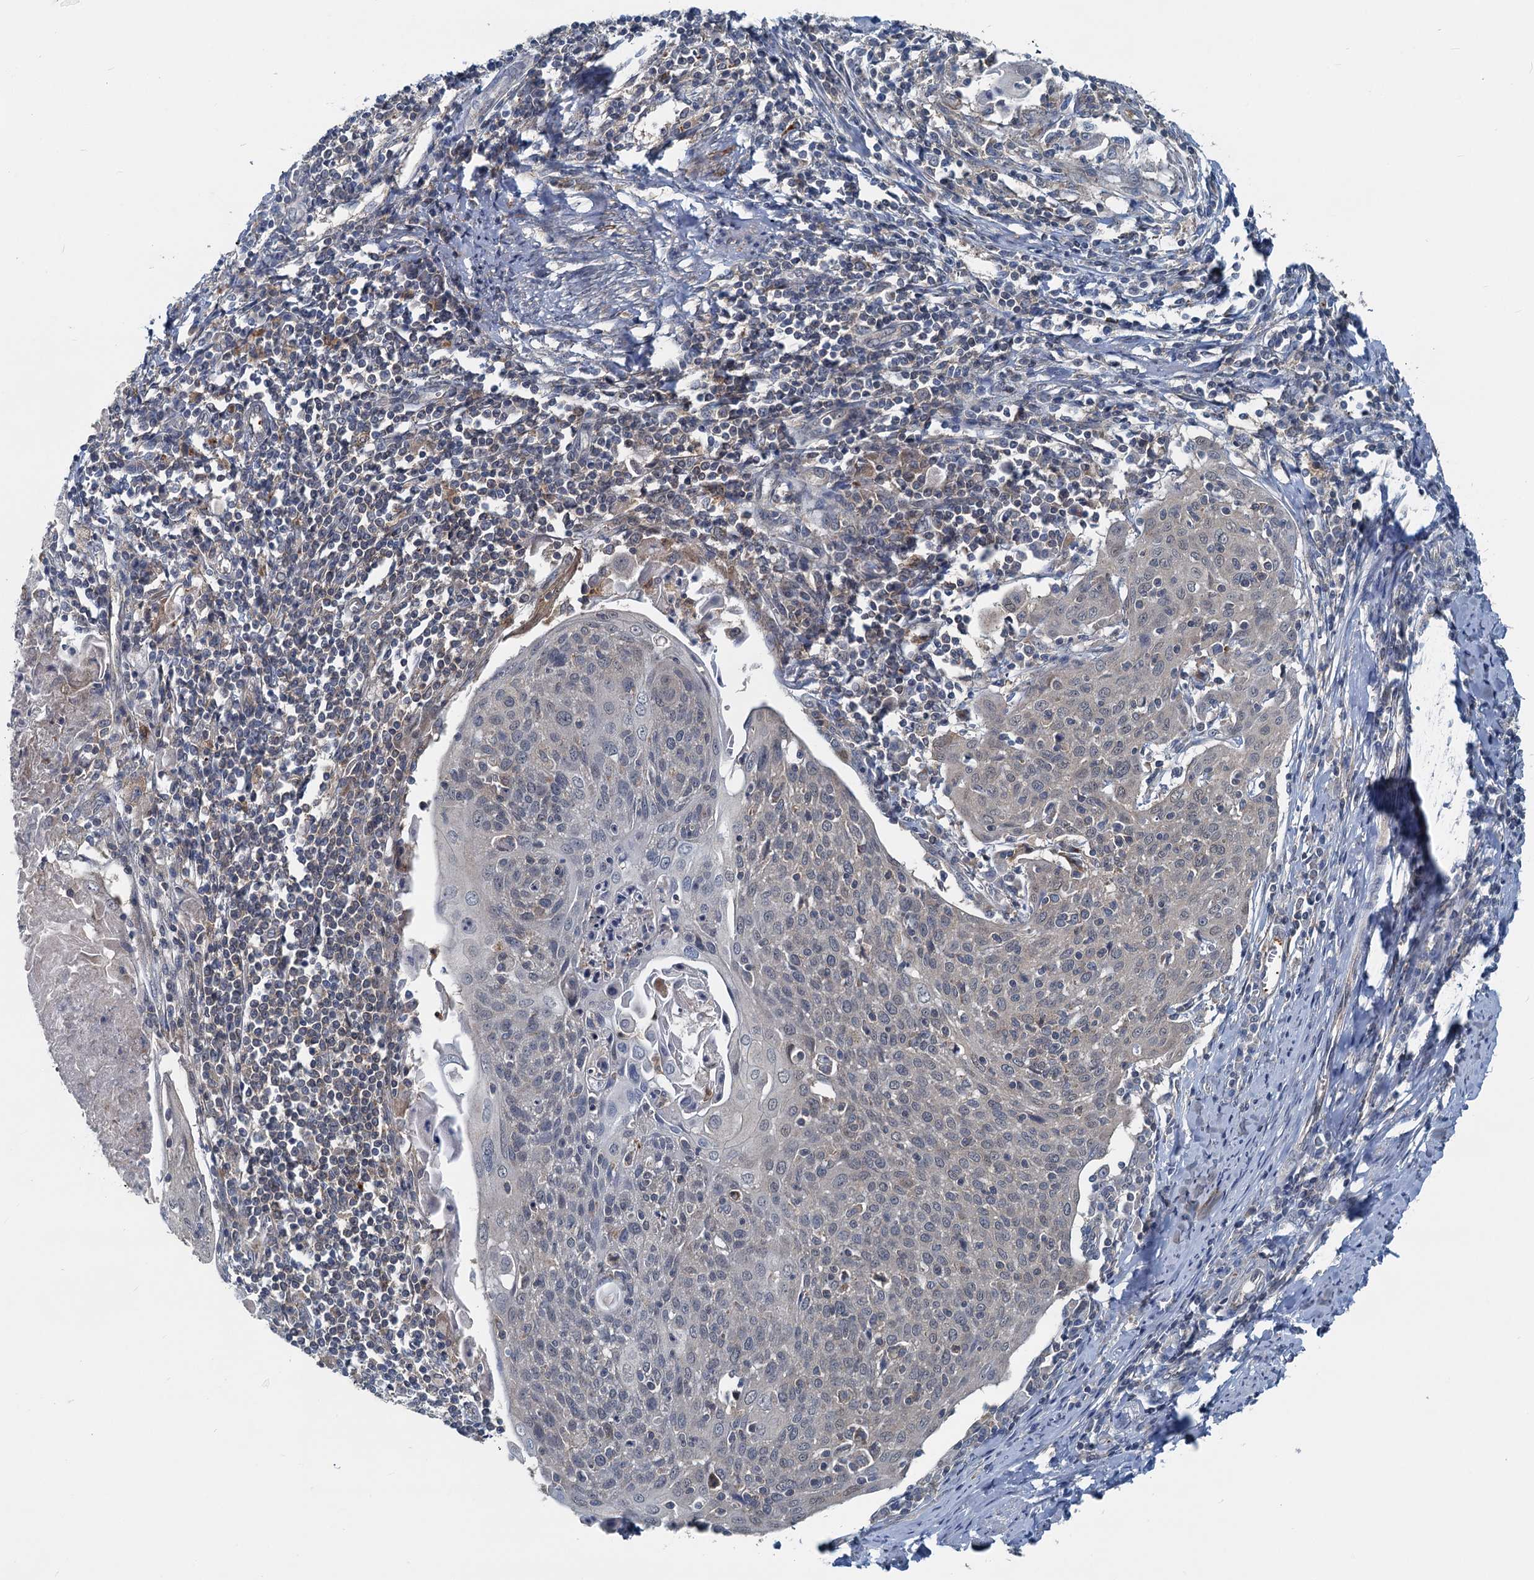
{"staining": {"intensity": "negative", "quantity": "none", "location": "none"}, "tissue": "cervical cancer", "cell_type": "Tumor cells", "image_type": "cancer", "snomed": [{"axis": "morphology", "description": "Squamous cell carcinoma, NOS"}, {"axis": "topography", "description": "Cervix"}], "caption": "Cervical squamous cell carcinoma stained for a protein using IHC exhibits no positivity tumor cells.", "gene": "GCLM", "patient": {"sex": "female", "age": 67}}